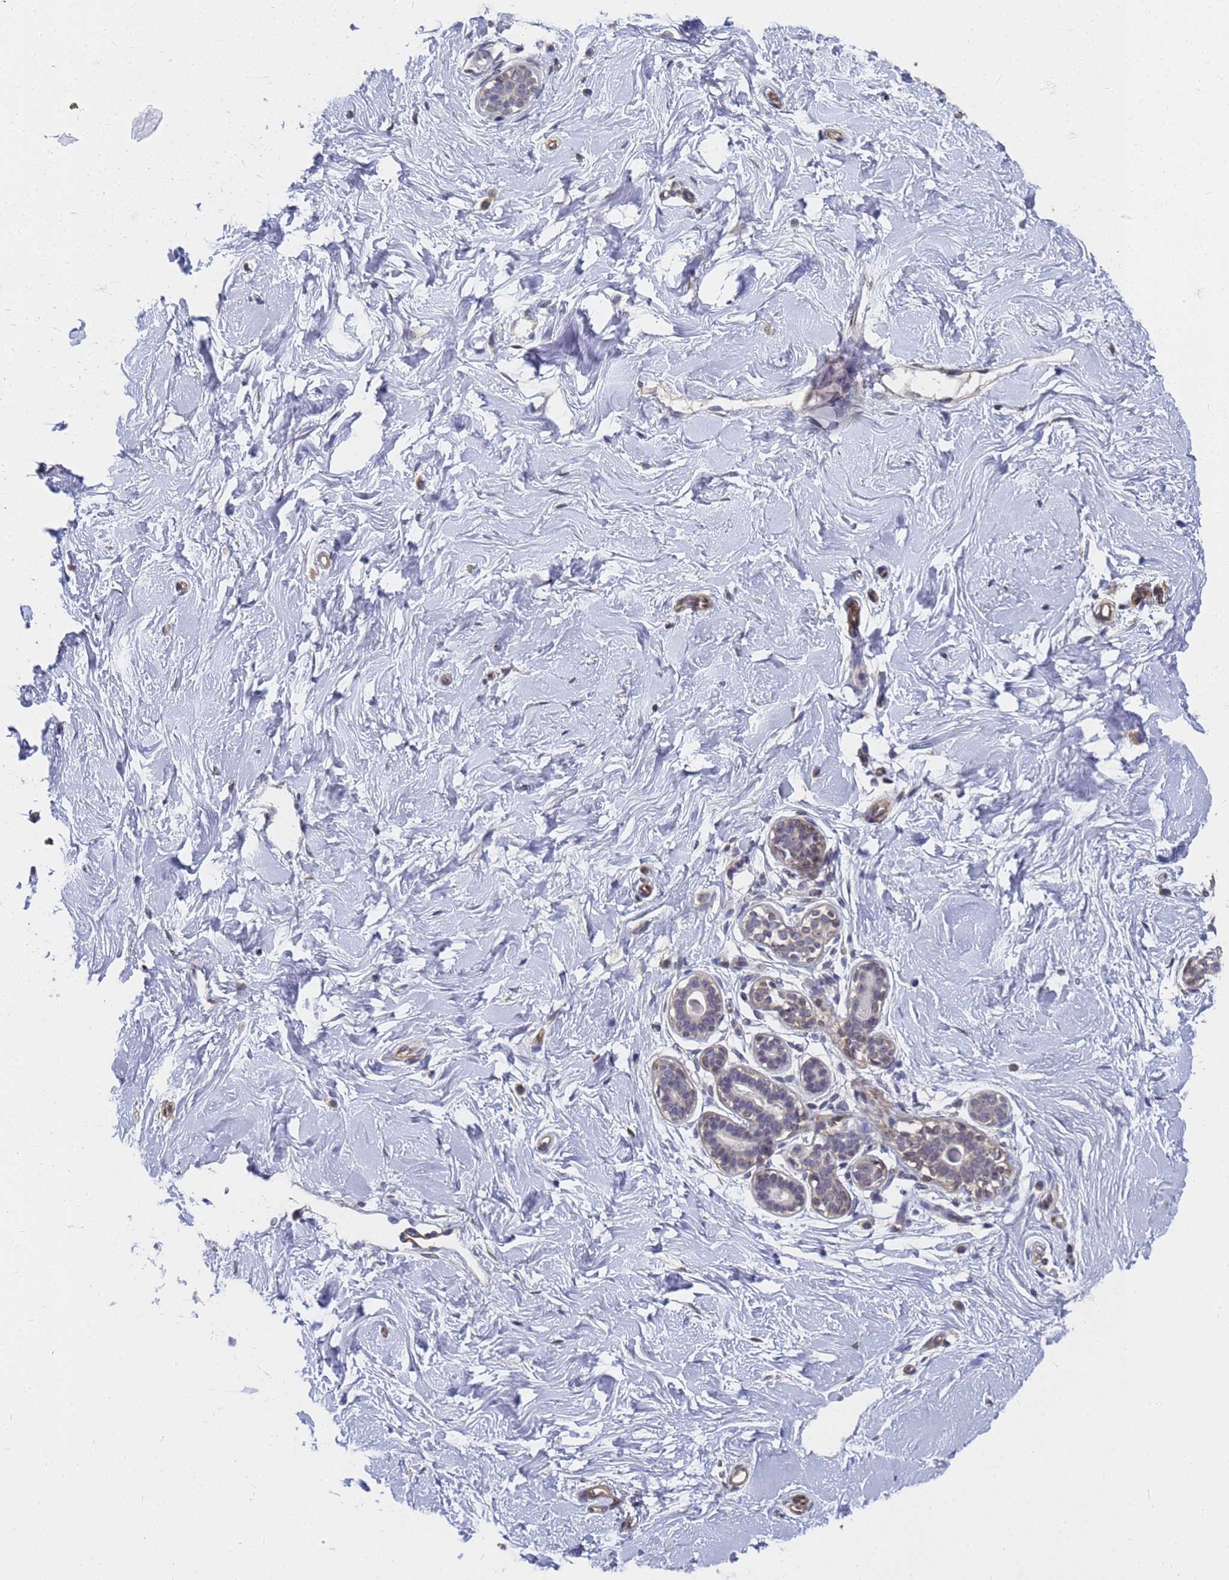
{"staining": {"intensity": "negative", "quantity": "none", "location": "none"}, "tissue": "breast", "cell_type": "Adipocytes", "image_type": "normal", "snomed": [{"axis": "morphology", "description": "Normal tissue, NOS"}, {"axis": "morphology", "description": "Adenoma, NOS"}, {"axis": "topography", "description": "Breast"}], "caption": "DAB immunohistochemical staining of benign breast demonstrates no significant expression in adipocytes. (DAB immunohistochemistry visualized using brightfield microscopy, high magnification).", "gene": "FAM166B", "patient": {"sex": "female", "age": 23}}